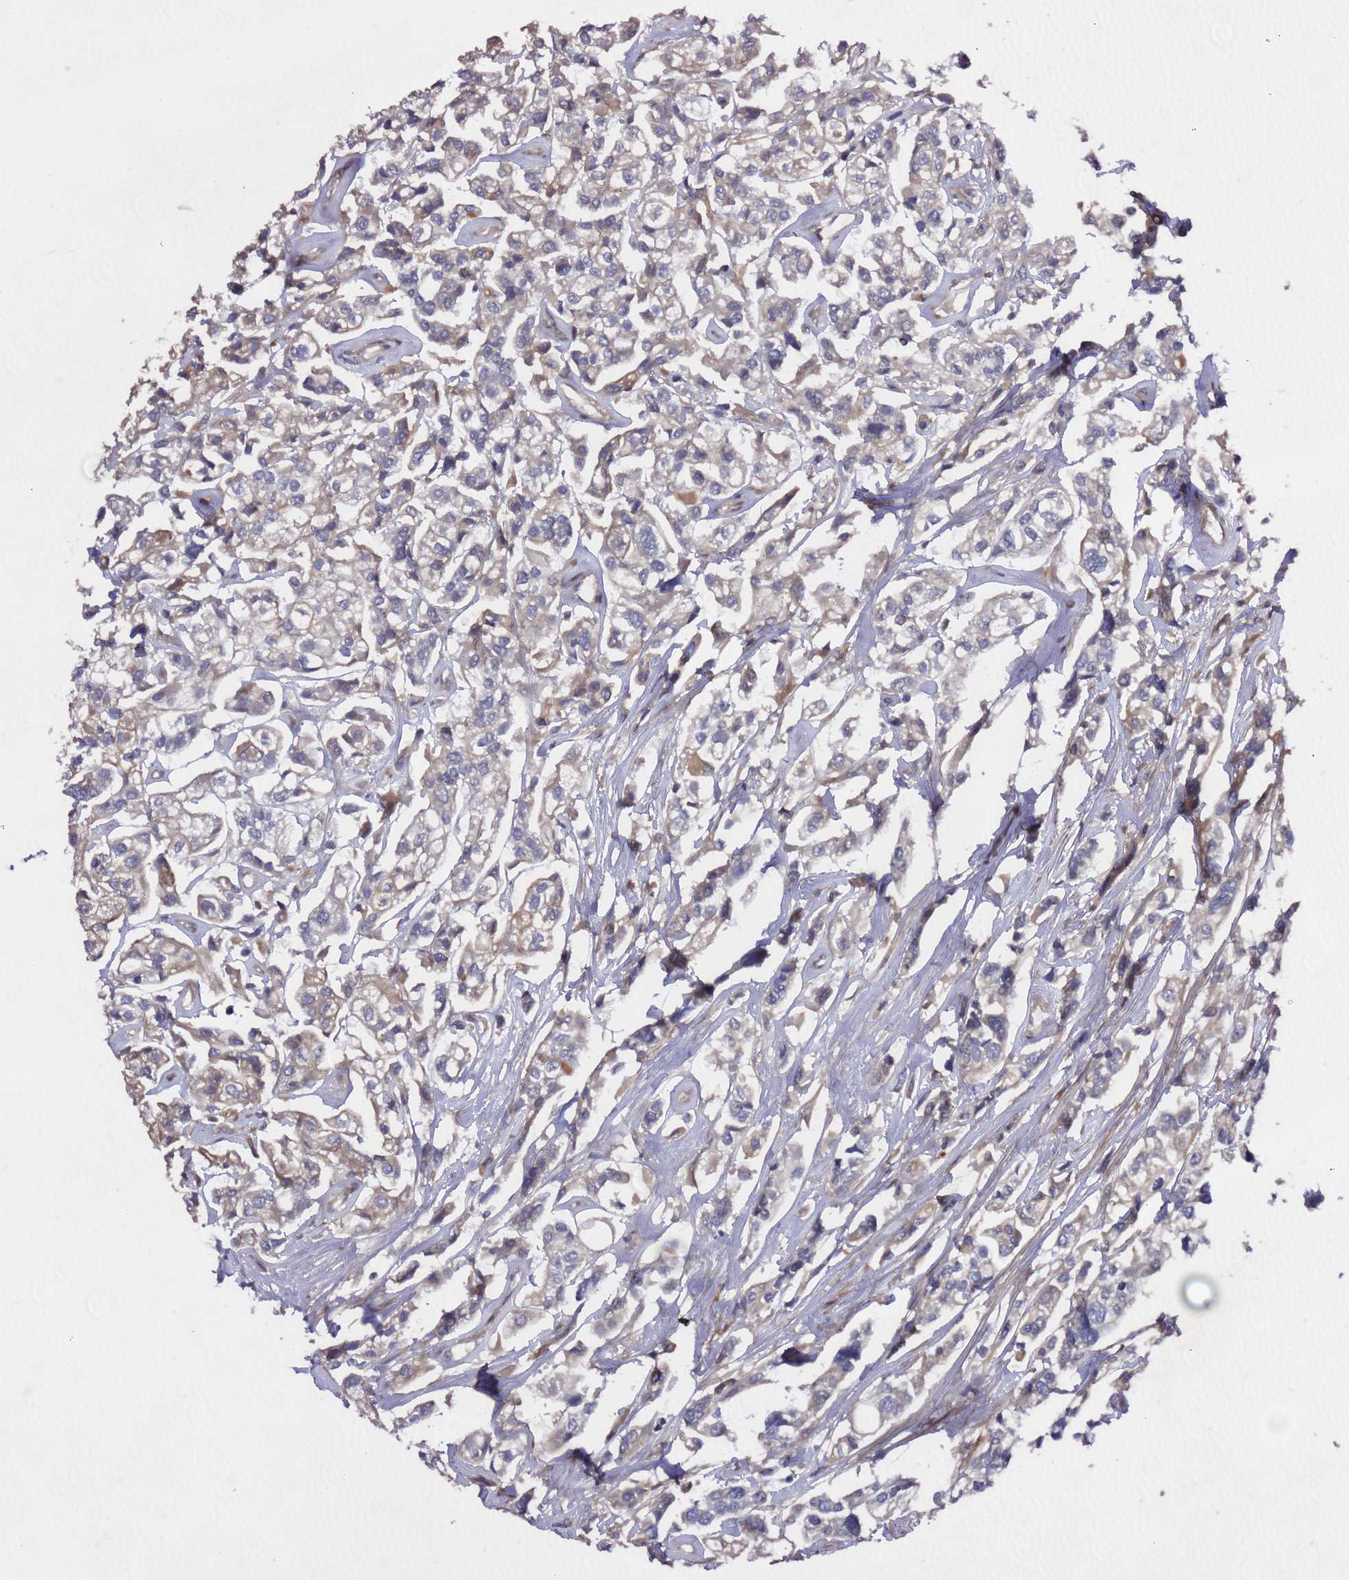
{"staining": {"intensity": "weak", "quantity": "25%-75%", "location": "cytoplasmic/membranous"}, "tissue": "urothelial cancer", "cell_type": "Tumor cells", "image_type": "cancer", "snomed": [{"axis": "morphology", "description": "Urothelial carcinoma, High grade"}, {"axis": "topography", "description": "Urinary bladder"}], "caption": "A low amount of weak cytoplasmic/membranous positivity is seen in about 25%-75% of tumor cells in high-grade urothelial carcinoma tissue. The staining was performed using DAB (3,3'-diaminobenzidine), with brown indicating positive protein expression. Nuclei are stained blue with hematoxylin.", "gene": "PRKAB2", "patient": {"sex": "male", "age": 67}}